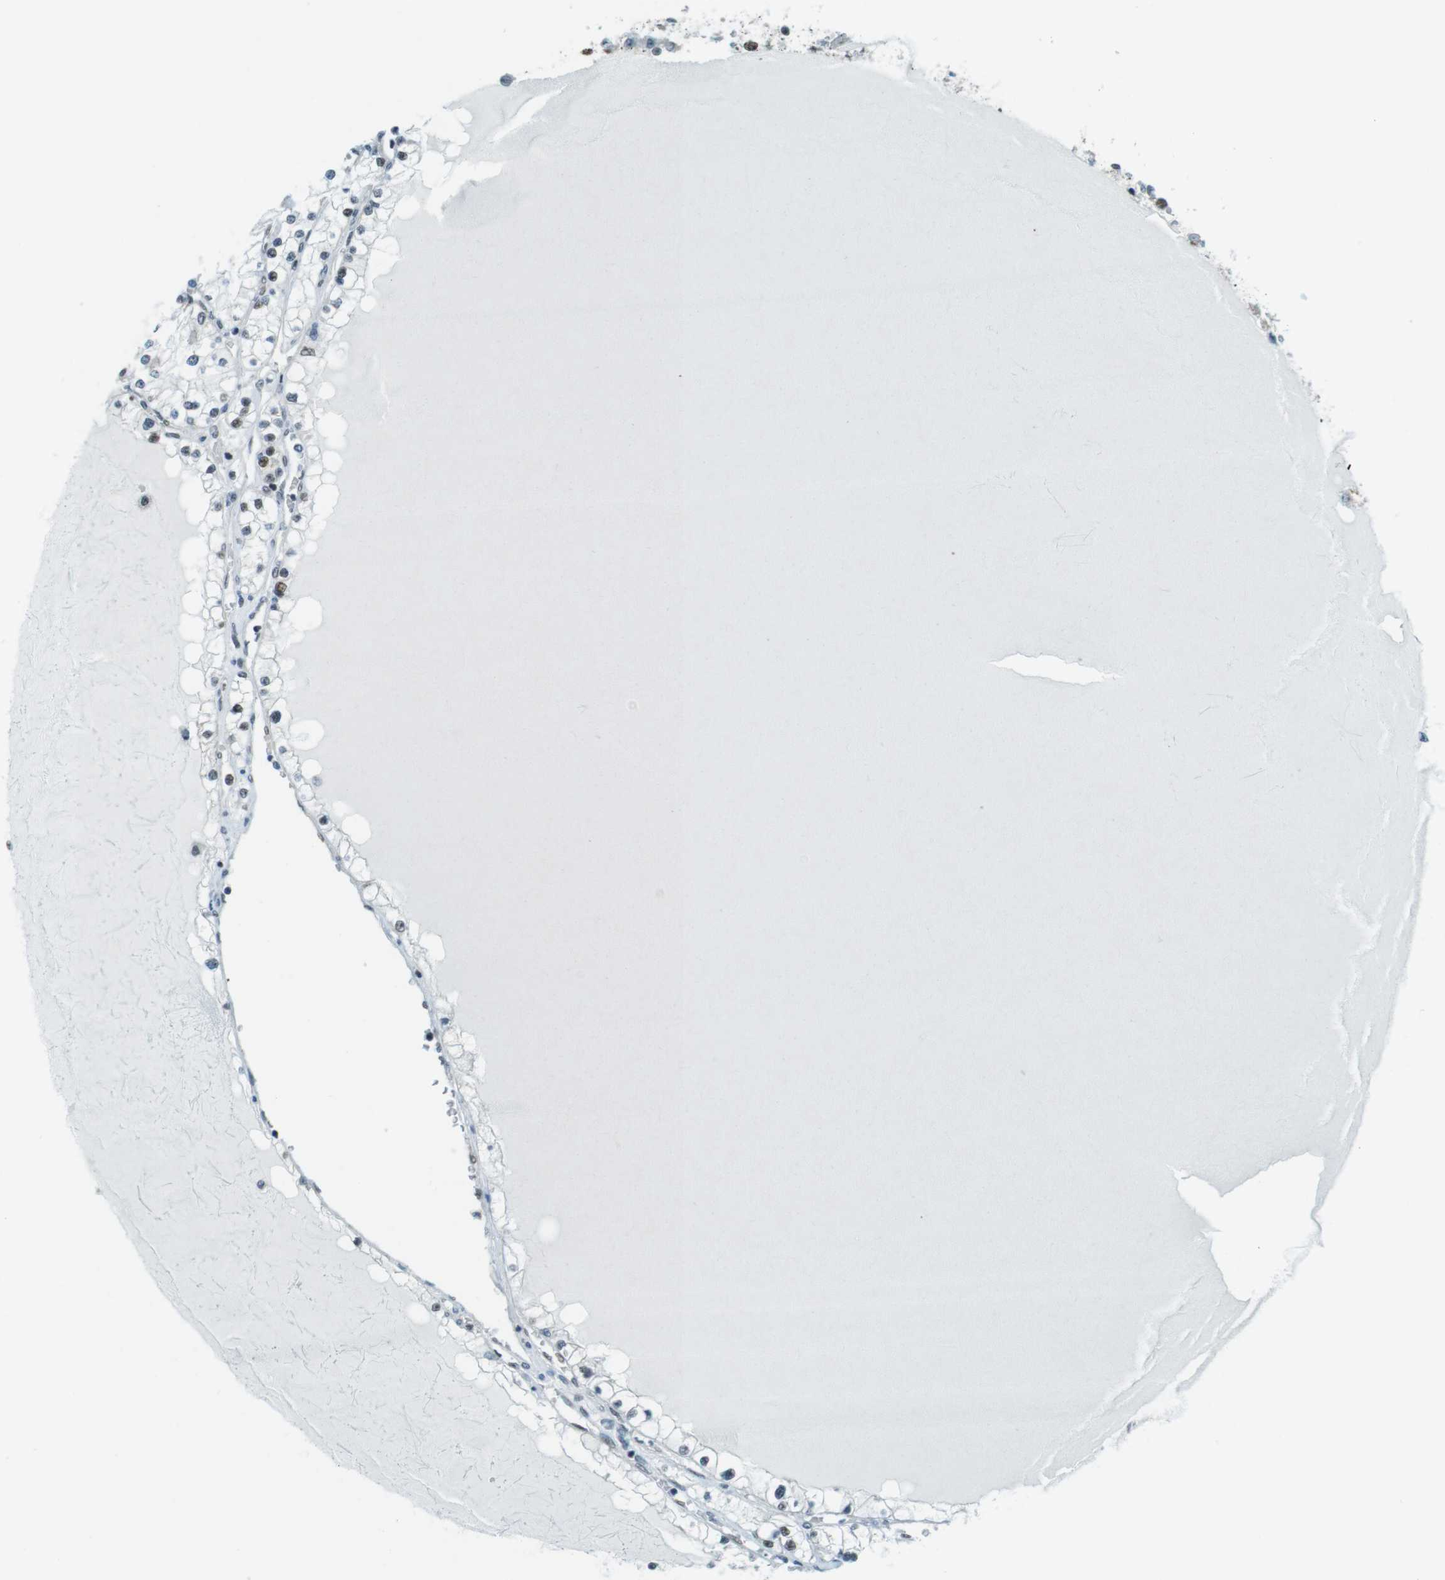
{"staining": {"intensity": "moderate", "quantity": "<25%", "location": "nuclear"}, "tissue": "renal cancer", "cell_type": "Tumor cells", "image_type": "cancer", "snomed": [{"axis": "morphology", "description": "Adenocarcinoma, NOS"}, {"axis": "topography", "description": "Kidney"}], "caption": "Tumor cells reveal low levels of moderate nuclear staining in approximately <25% of cells in renal adenocarcinoma. (Brightfield microscopy of DAB IHC at high magnification).", "gene": "UBB", "patient": {"sex": "male", "age": 68}}